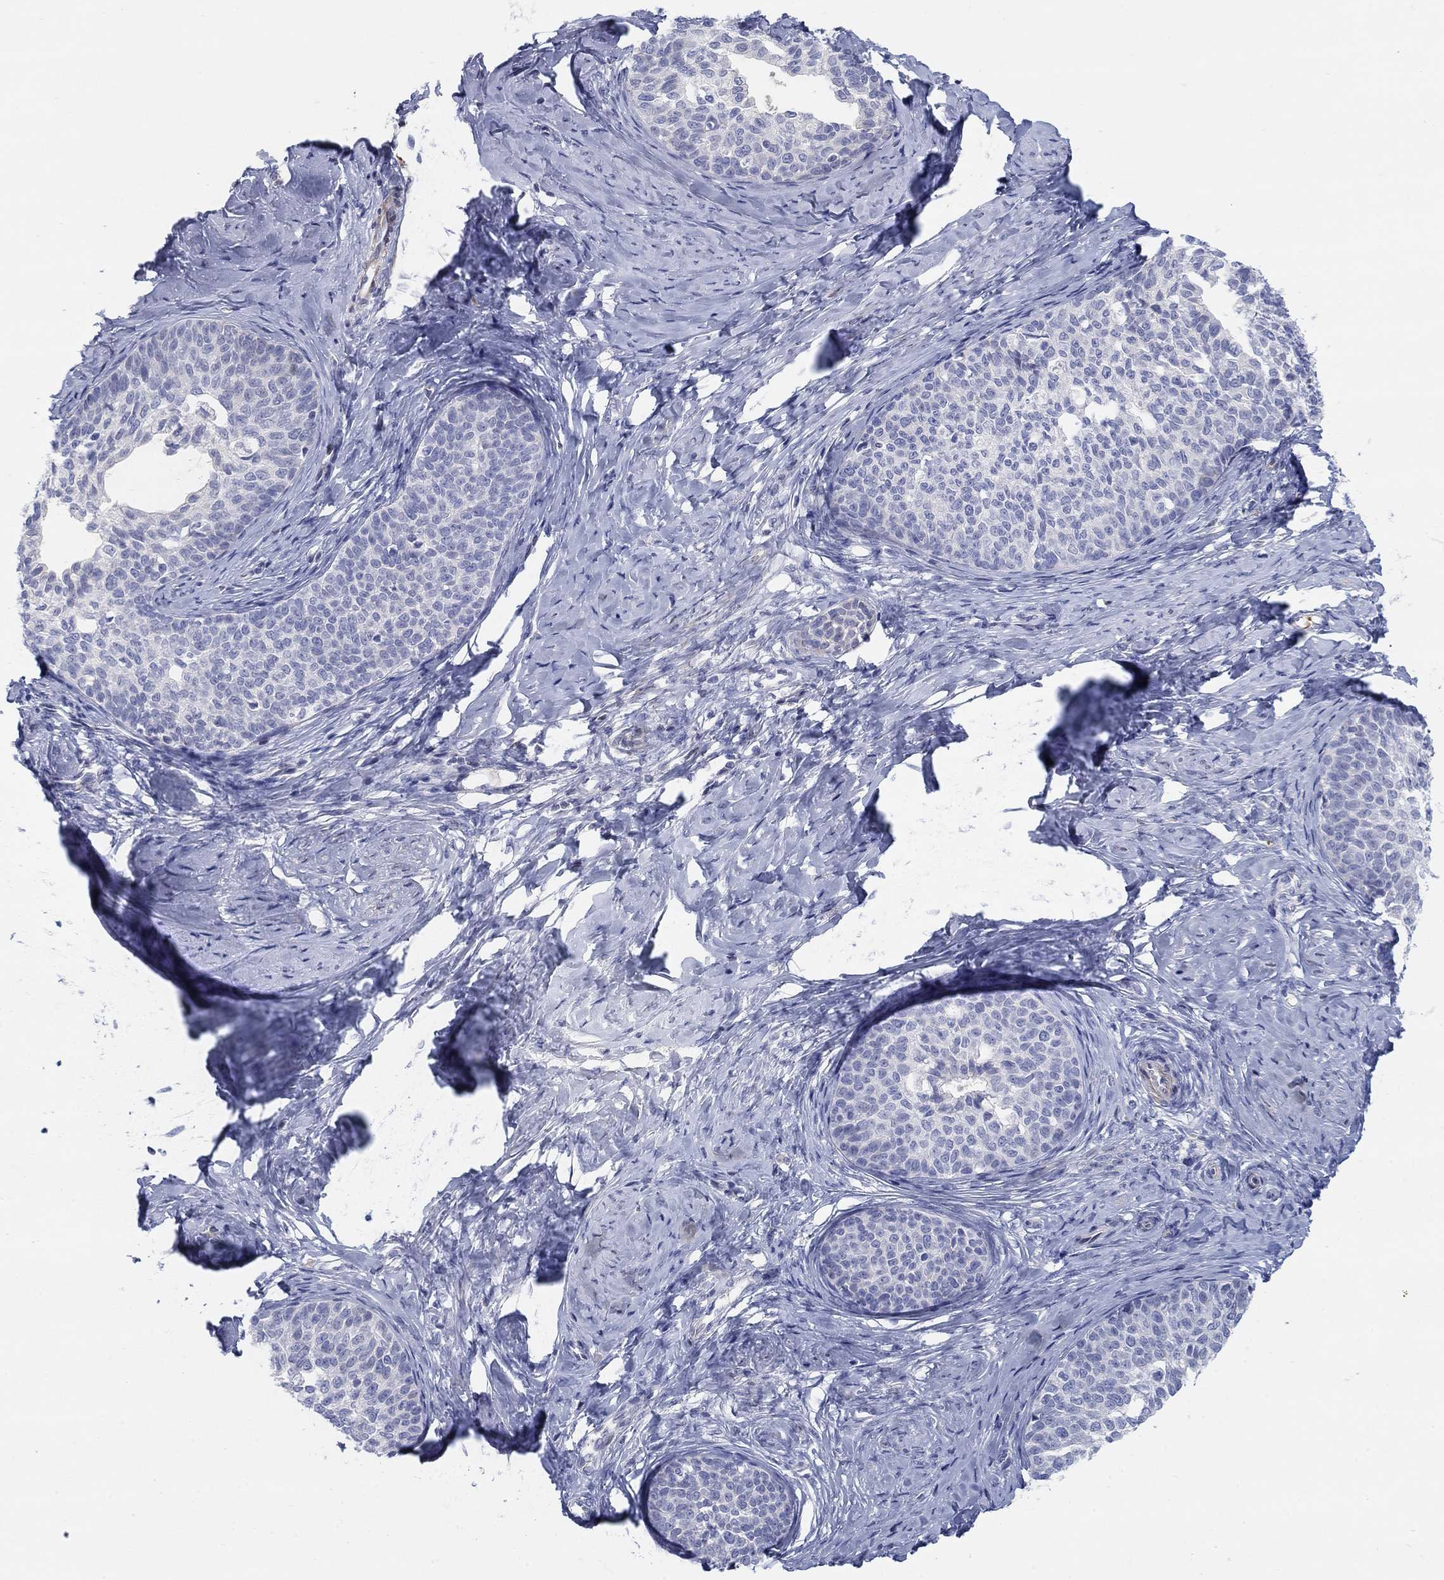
{"staining": {"intensity": "negative", "quantity": "none", "location": "none"}, "tissue": "cervical cancer", "cell_type": "Tumor cells", "image_type": "cancer", "snomed": [{"axis": "morphology", "description": "Squamous cell carcinoma, NOS"}, {"axis": "topography", "description": "Cervix"}], "caption": "A micrograph of human cervical squamous cell carcinoma is negative for staining in tumor cells. The staining was performed using DAB (3,3'-diaminobenzidine) to visualize the protein expression in brown, while the nuclei were stained in blue with hematoxylin (Magnification: 20x).", "gene": "HEATR4", "patient": {"sex": "female", "age": 51}}